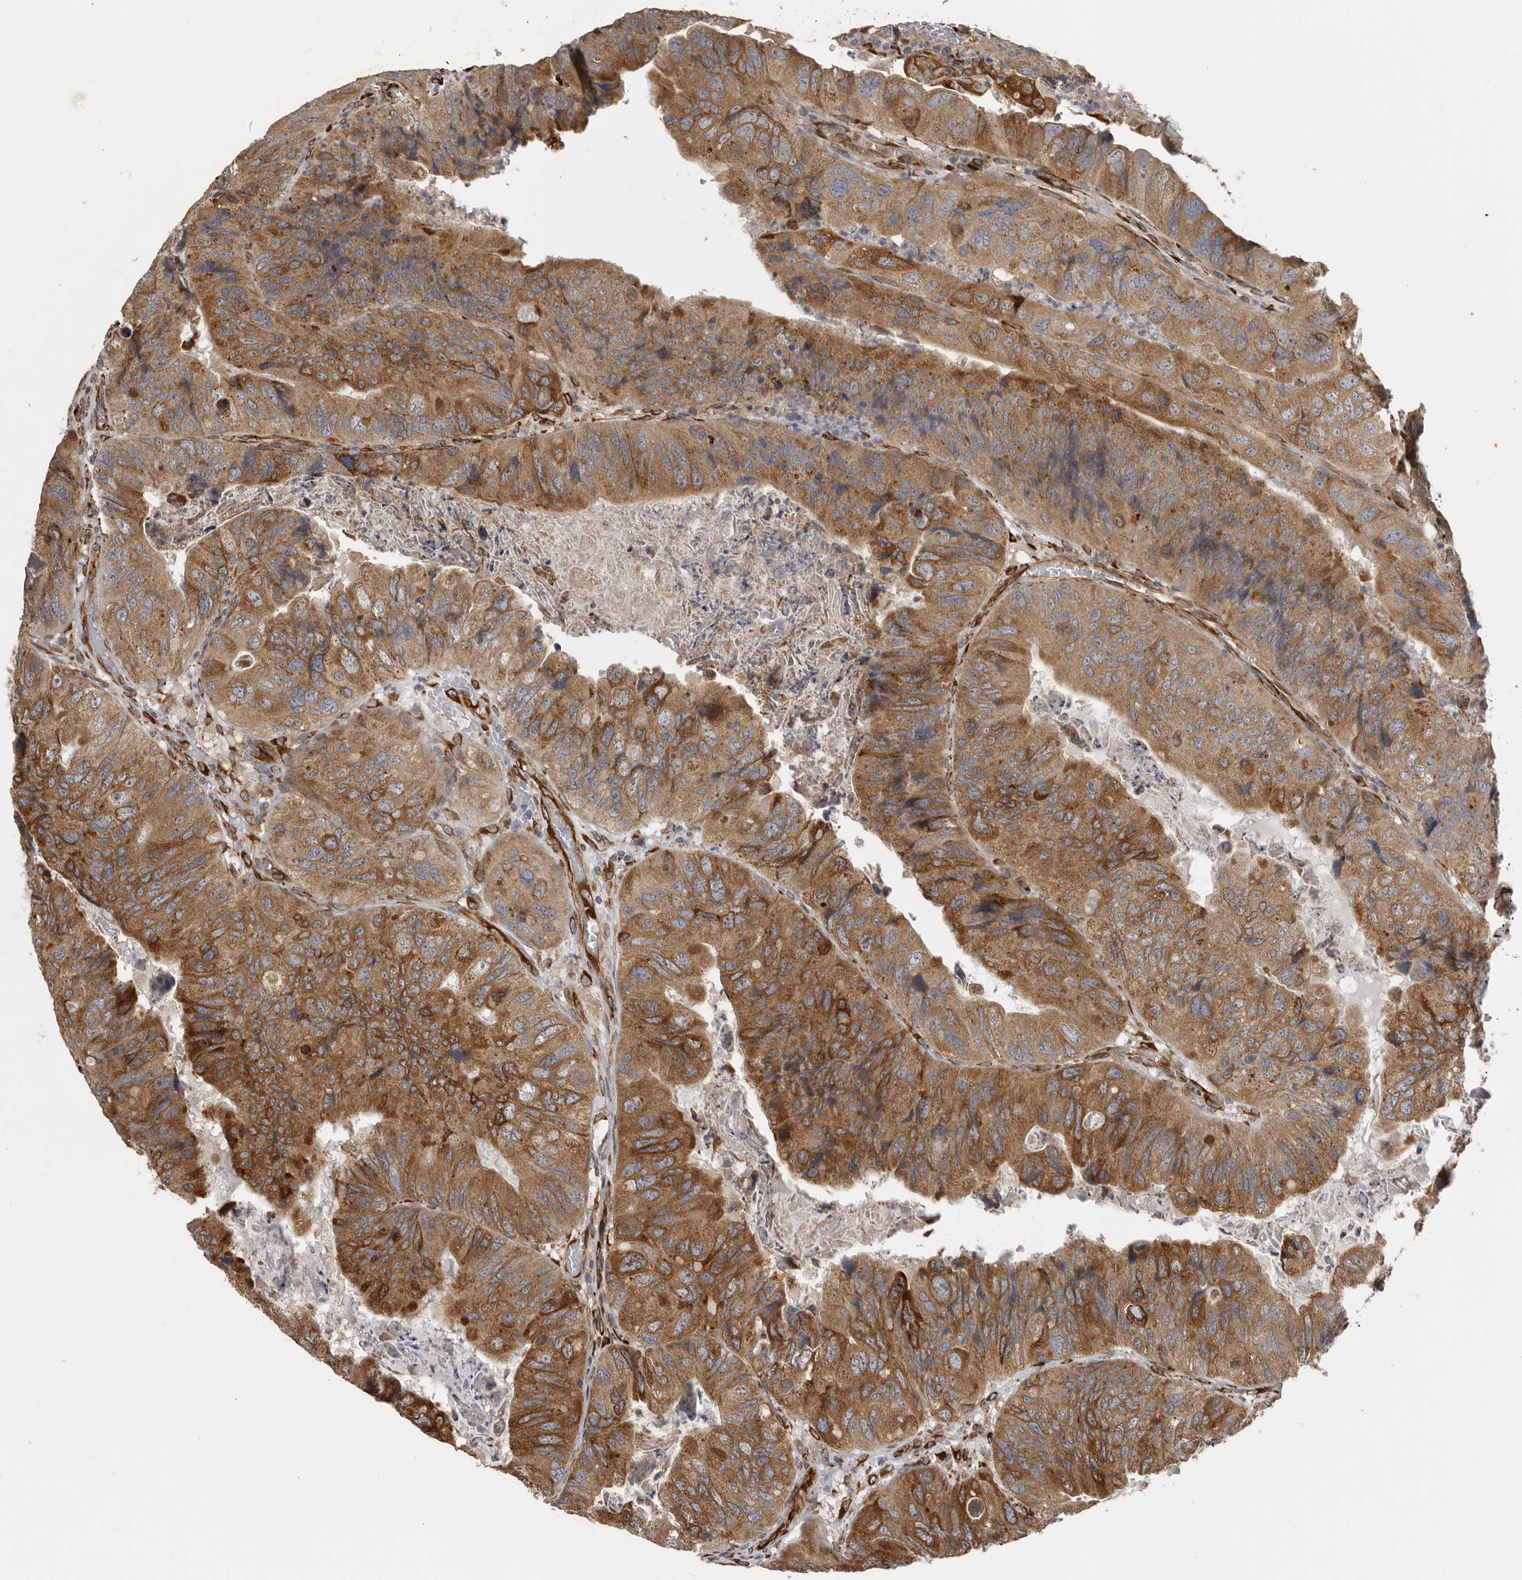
{"staining": {"intensity": "moderate", "quantity": ">75%", "location": "cytoplasmic/membranous"}, "tissue": "colorectal cancer", "cell_type": "Tumor cells", "image_type": "cancer", "snomed": [{"axis": "morphology", "description": "Adenocarcinoma, NOS"}, {"axis": "topography", "description": "Rectum"}], "caption": "Tumor cells exhibit medium levels of moderate cytoplasmic/membranous positivity in about >75% of cells in adenocarcinoma (colorectal).", "gene": "CEP350", "patient": {"sex": "male", "age": 63}}